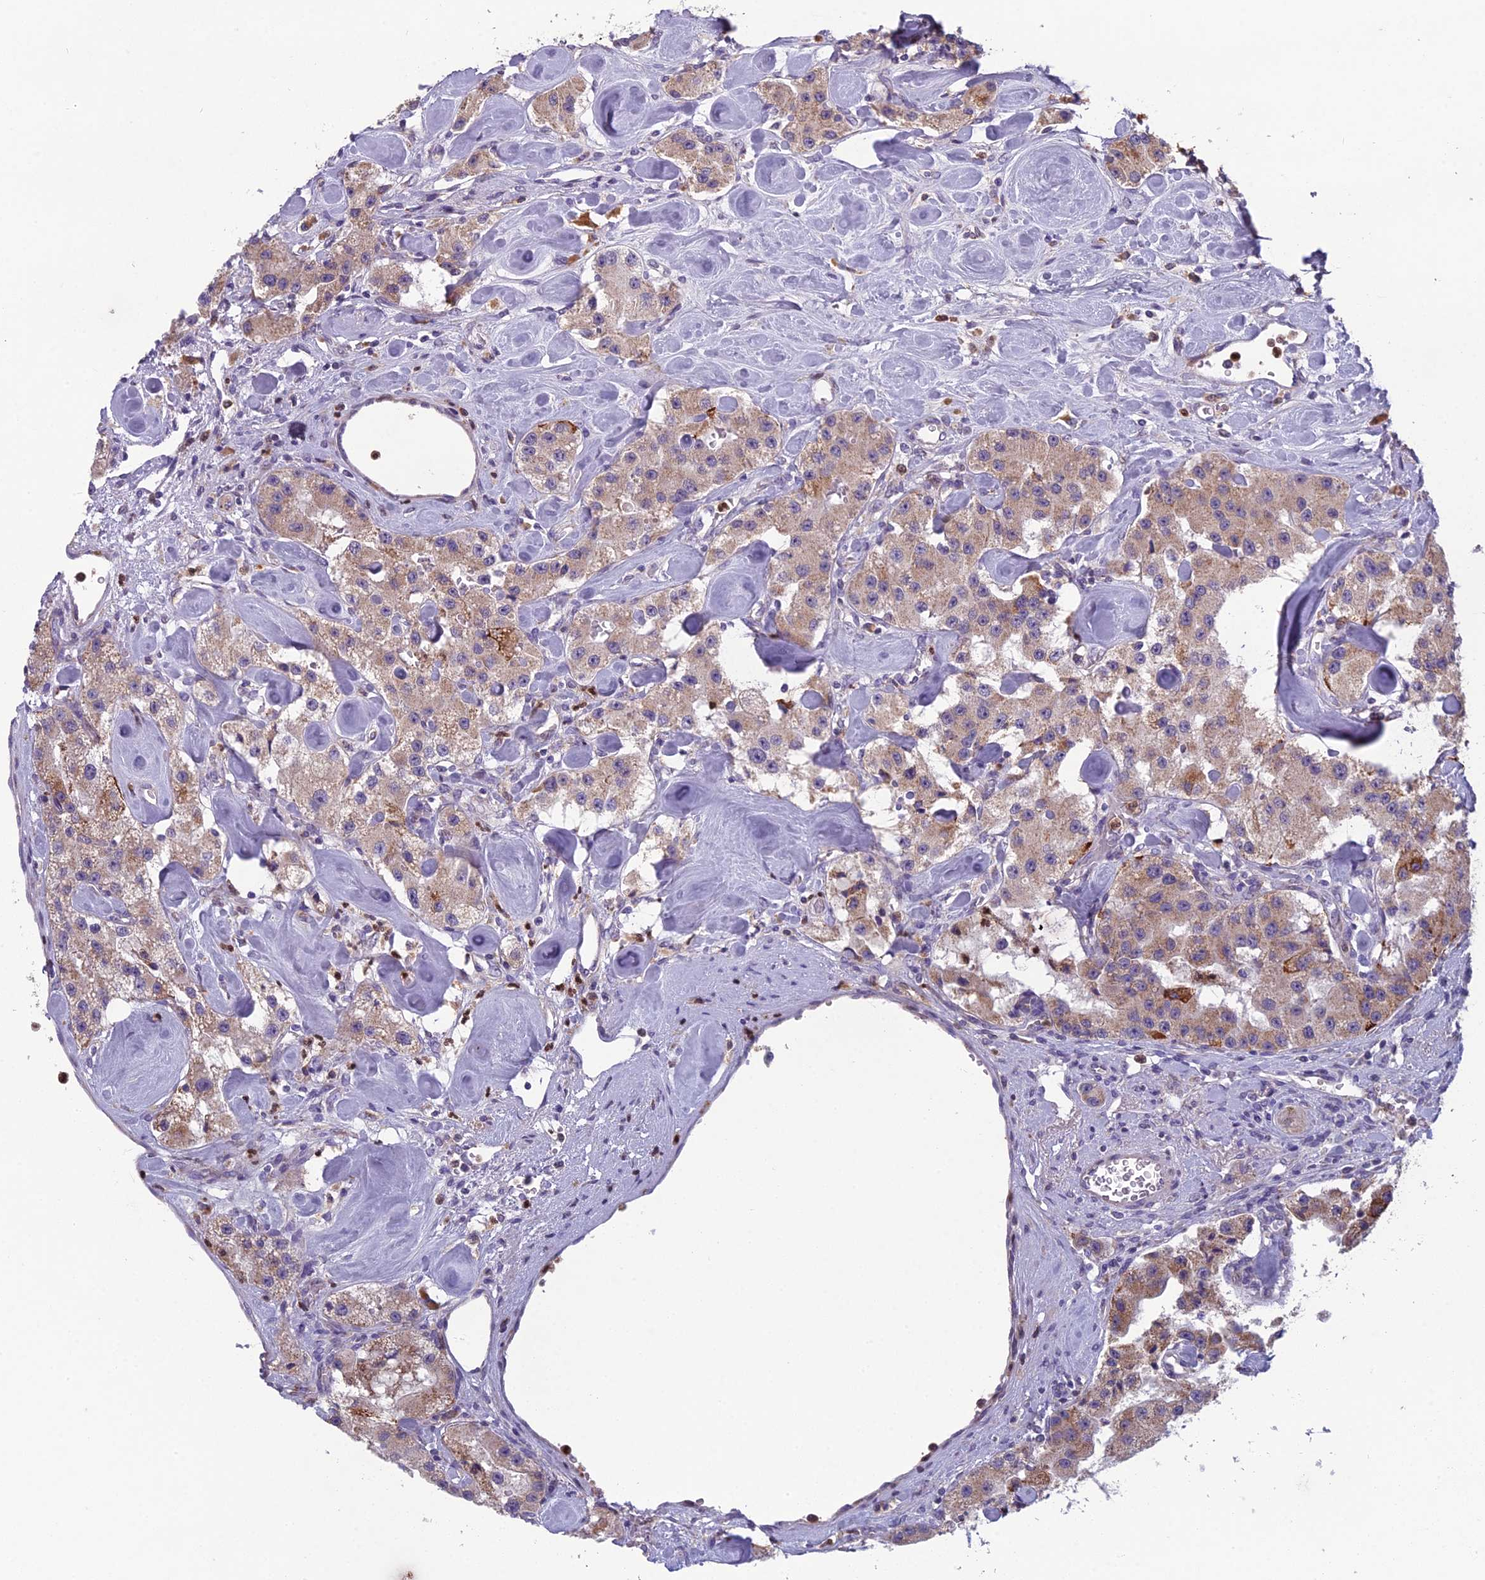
{"staining": {"intensity": "weak", "quantity": ">75%", "location": "cytoplasmic/membranous"}, "tissue": "carcinoid", "cell_type": "Tumor cells", "image_type": "cancer", "snomed": [{"axis": "morphology", "description": "Carcinoid, malignant, NOS"}, {"axis": "topography", "description": "Pancreas"}], "caption": "A brown stain highlights weak cytoplasmic/membranous positivity of a protein in human malignant carcinoid tumor cells.", "gene": "ENSG00000188897", "patient": {"sex": "male", "age": 41}}